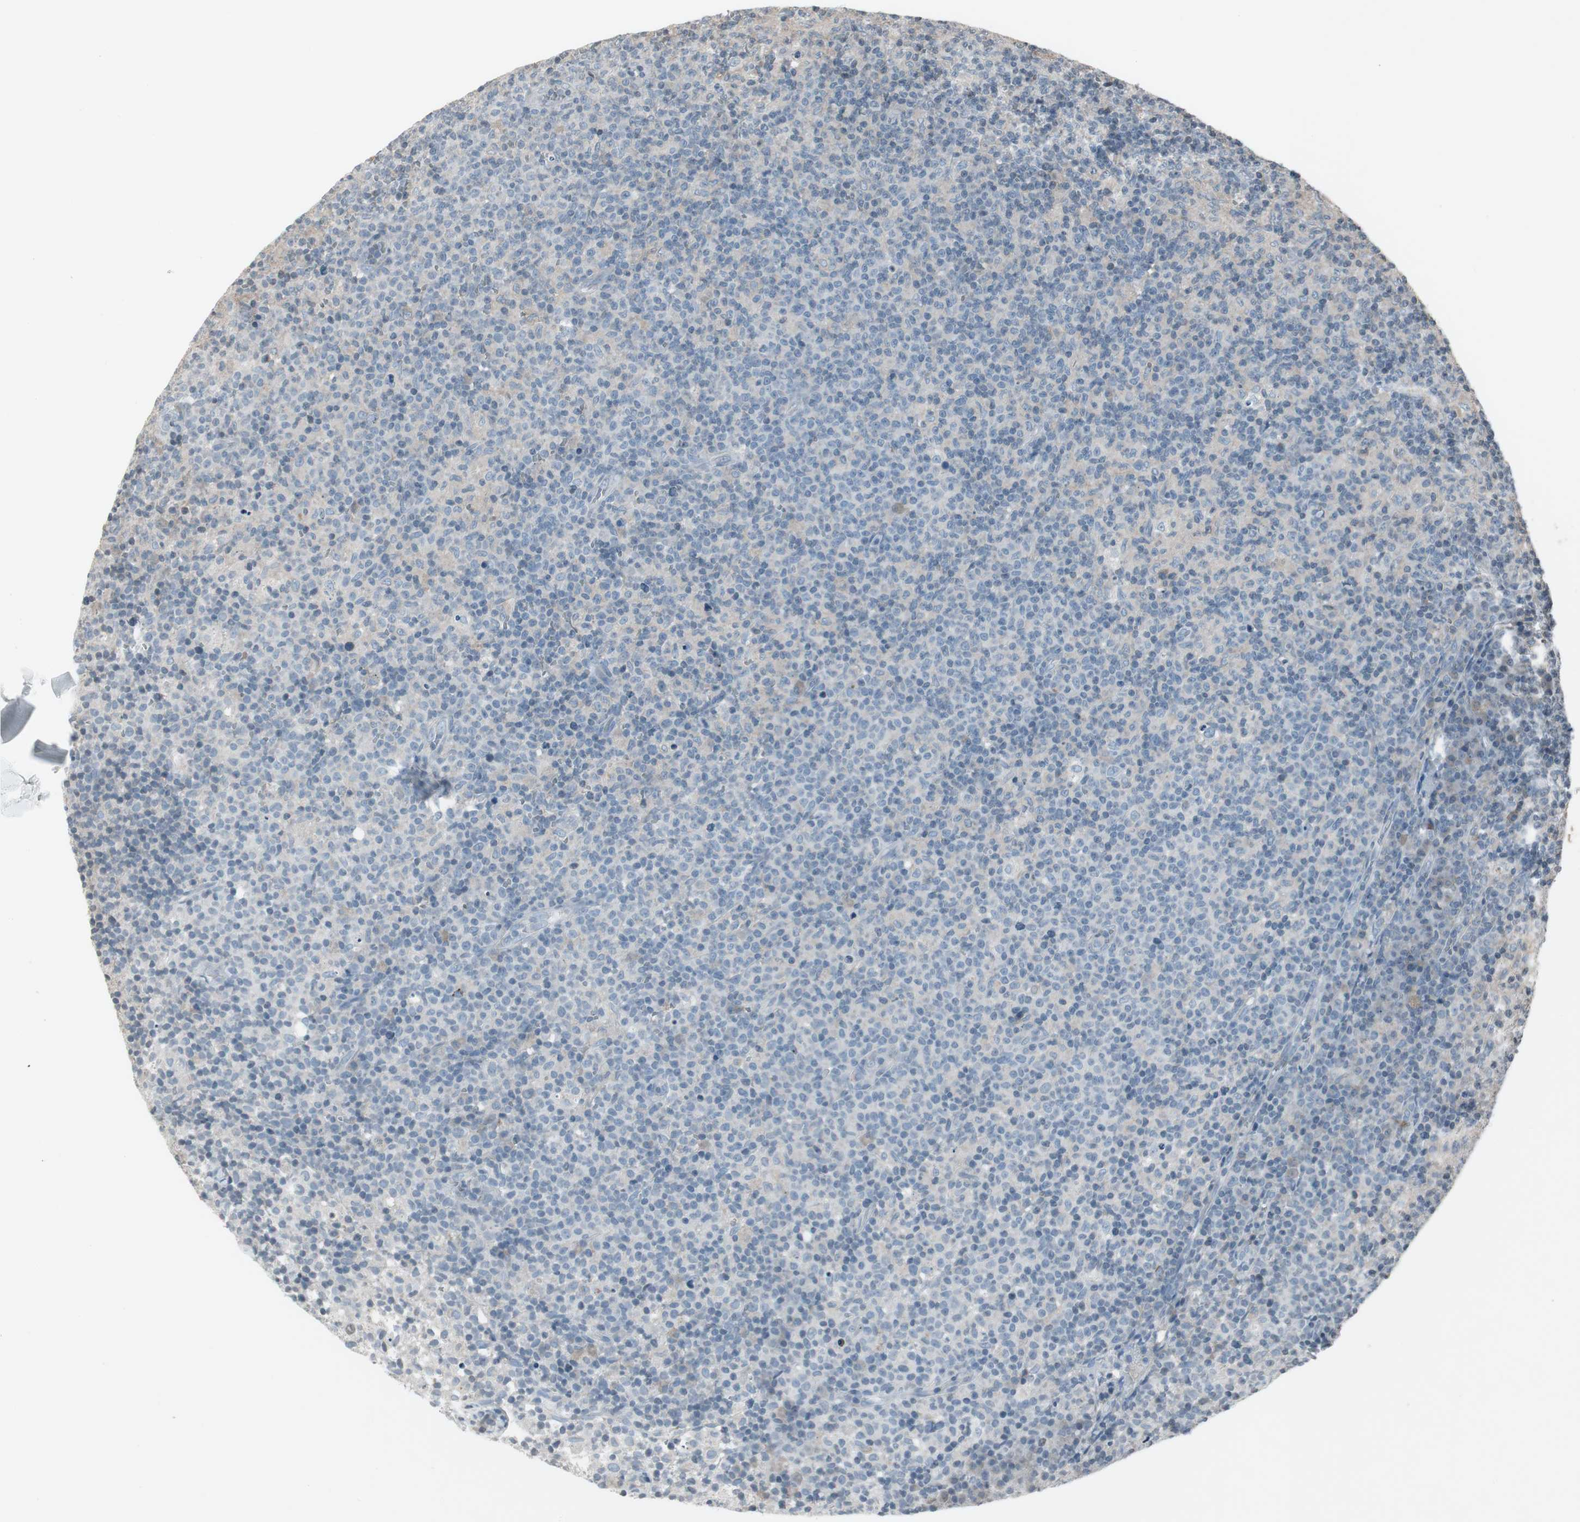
{"staining": {"intensity": "negative", "quantity": "none", "location": "none"}, "tissue": "lymph node", "cell_type": "Germinal center cells", "image_type": "normal", "snomed": [{"axis": "morphology", "description": "Normal tissue, NOS"}, {"axis": "morphology", "description": "Inflammation, NOS"}, {"axis": "topography", "description": "Lymph node"}], "caption": "The immunohistochemistry (IHC) histopathology image has no significant expression in germinal center cells of lymph node.", "gene": "ARG2", "patient": {"sex": "male", "age": 55}}